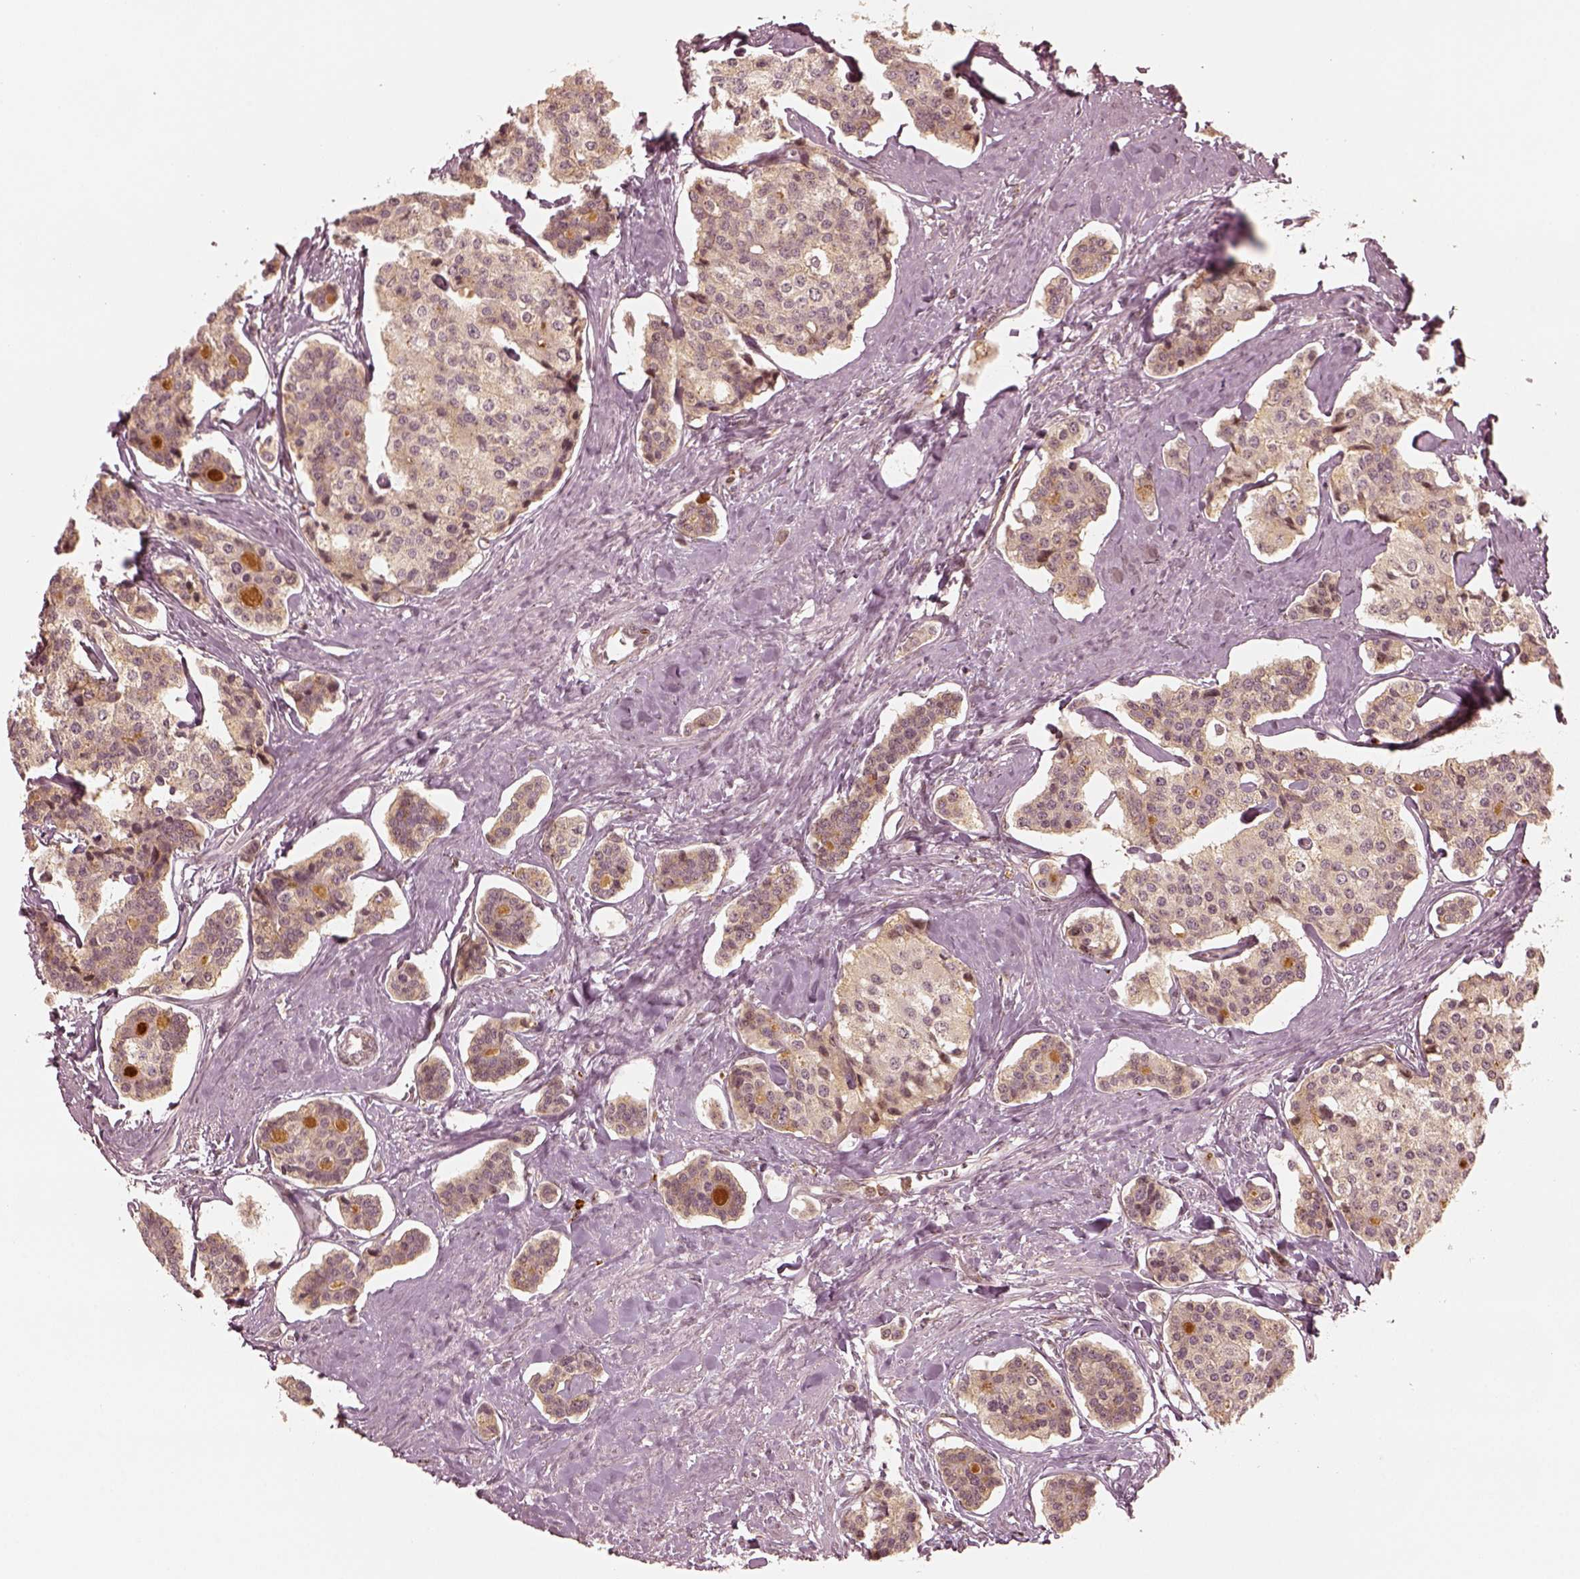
{"staining": {"intensity": "weak", "quantity": "25%-75%", "location": "cytoplasmic/membranous"}, "tissue": "carcinoid", "cell_type": "Tumor cells", "image_type": "cancer", "snomed": [{"axis": "morphology", "description": "Carcinoid, malignant, NOS"}, {"axis": "topography", "description": "Small intestine"}], "caption": "There is low levels of weak cytoplasmic/membranous staining in tumor cells of malignant carcinoid, as demonstrated by immunohistochemical staining (brown color).", "gene": "SLC12A9", "patient": {"sex": "female", "age": 65}}